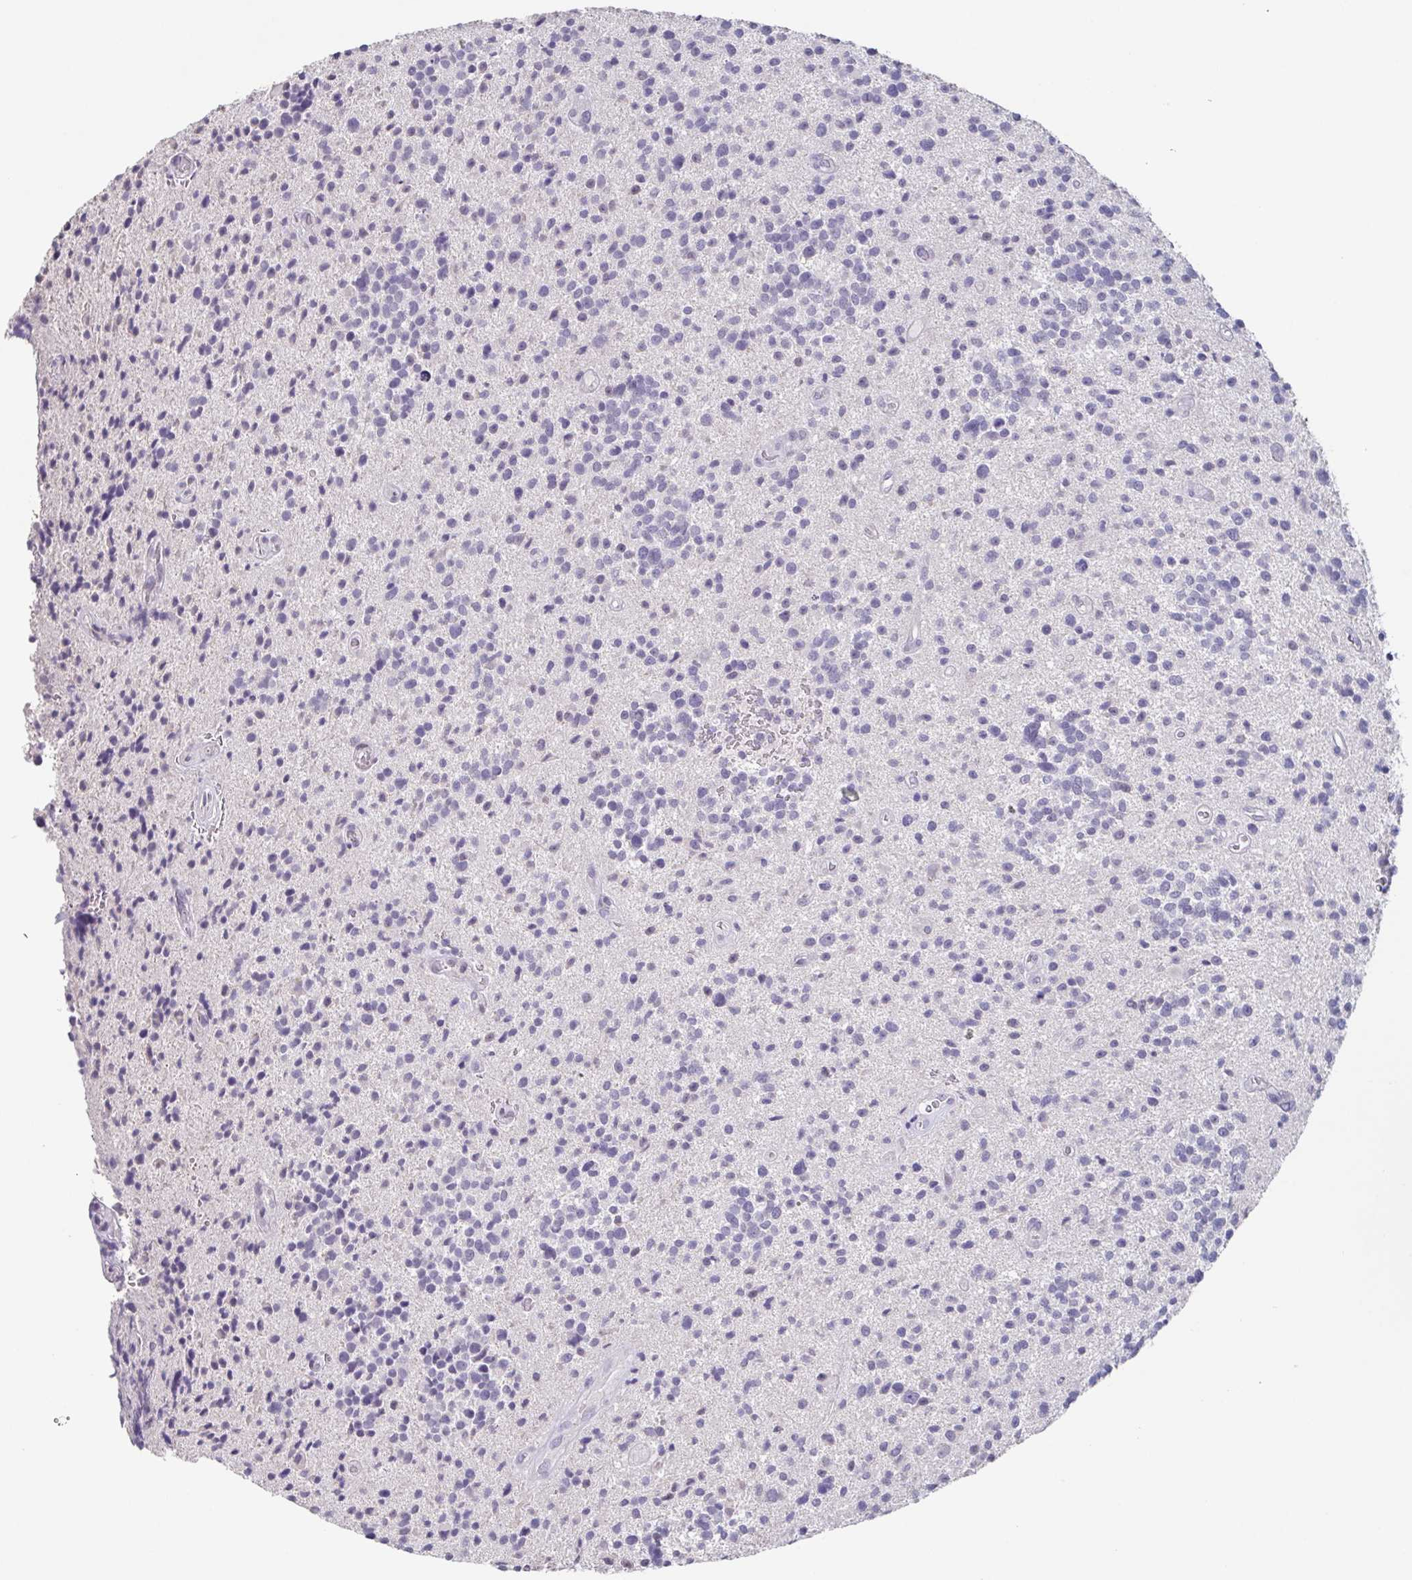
{"staining": {"intensity": "negative", "quantity": "none", "location": "none"}, "tissue": "glioma", "cell_type": "Tumor cells", "image_type": "cancer", "snomed": [{"axis": "morphology", "description": "Glioma, malignant, High grade"}, {"axis": "topography", "description": "Brain"}], "caption": "Protein analysis of malignant glioma (high-grade) reveals no significant staining in tumor cells.", "gene": "GHRL", "patient": {"sex": "male", "age": 29}}